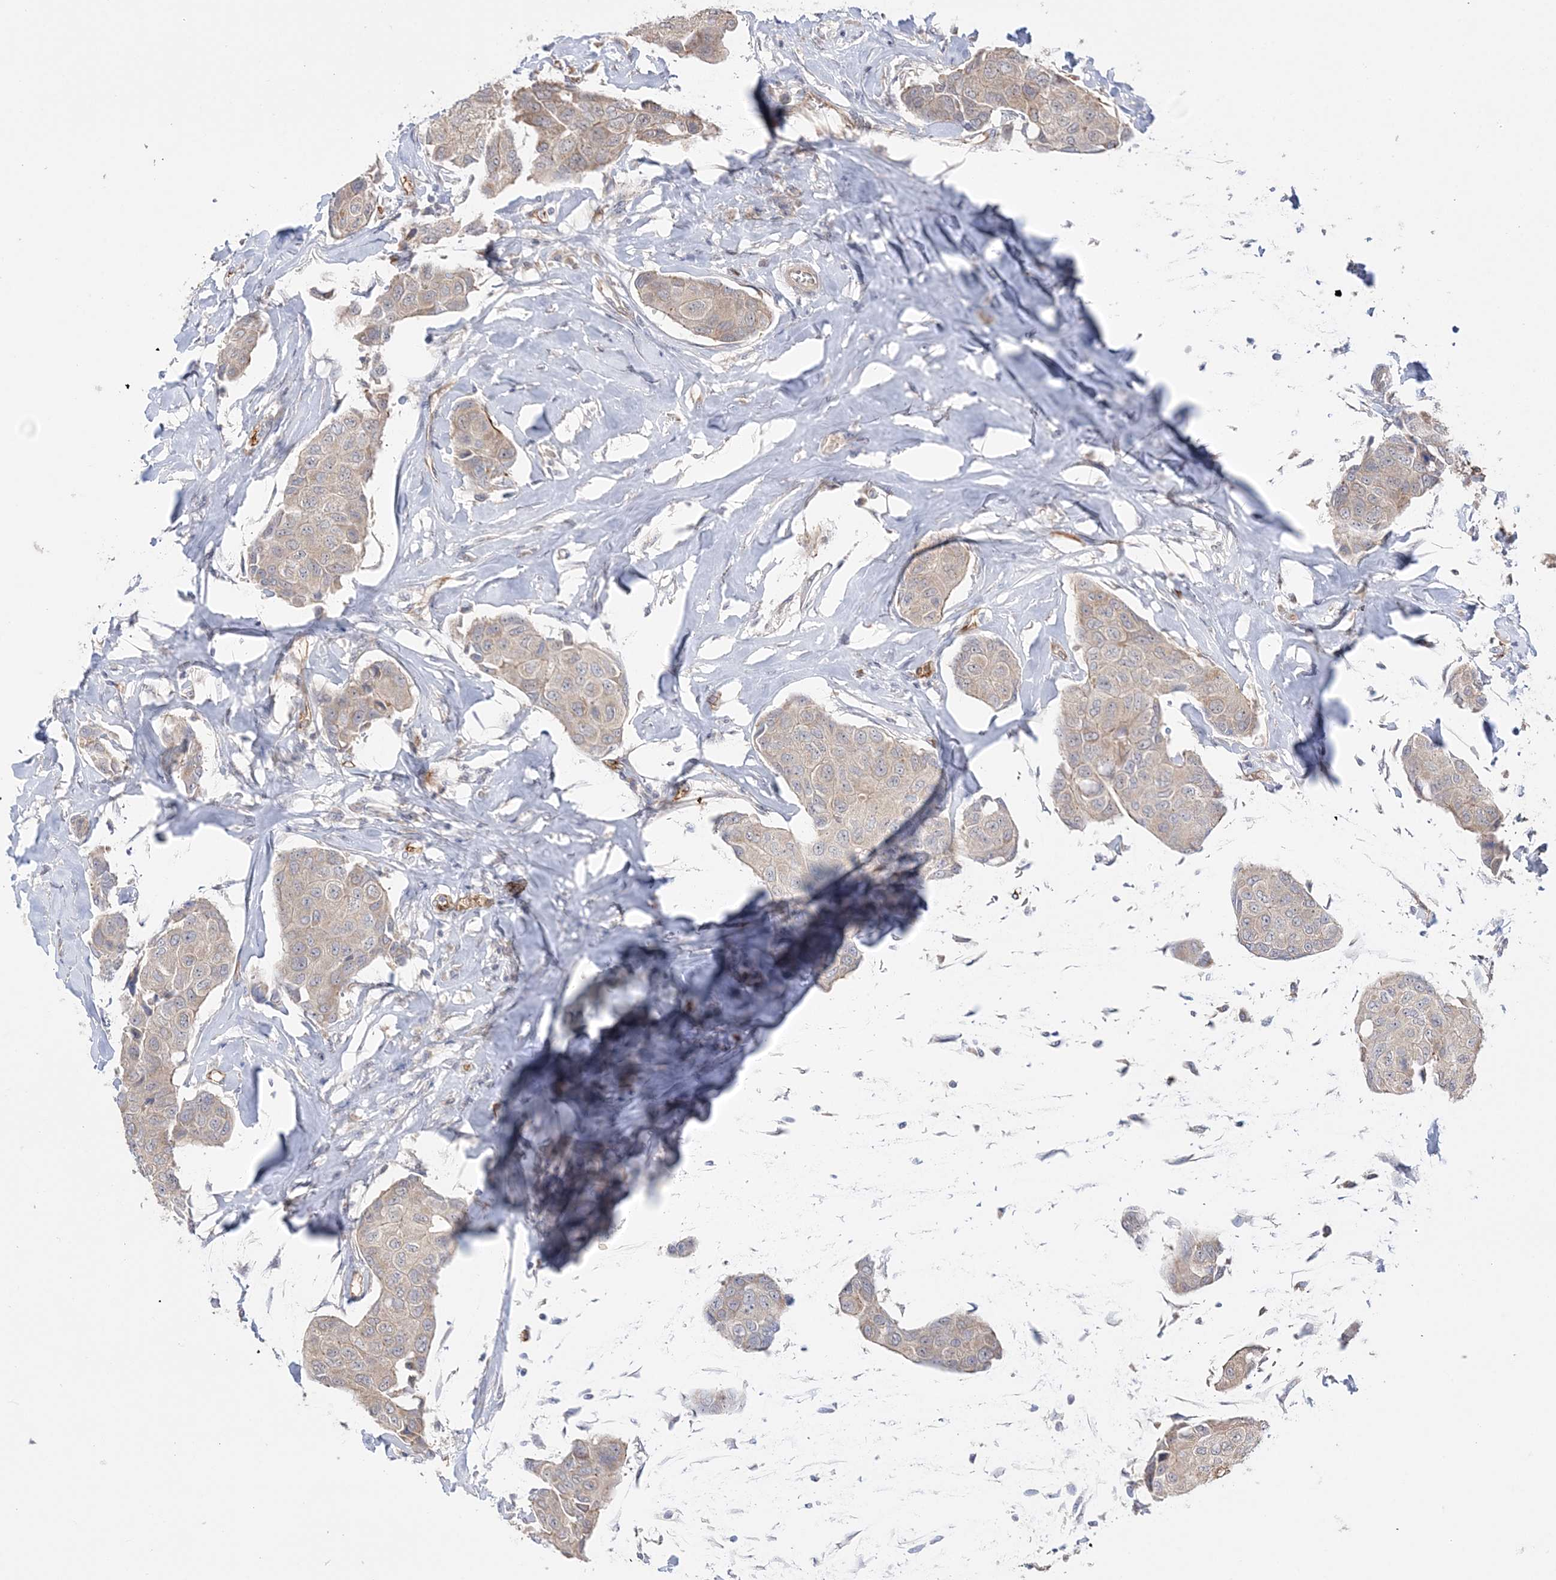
{"staining": {"intensity": "weak", "quantity": "<25%", "location": "cytoplasmic/membranous"}, "tissue": "breast cancer", "cell_type": "Tumor cells", "image_type": "cancer", "snomed": [{"axis": "morphology", "description": "Duct carcinoma"}, {"axis": "topography", "description": "Breast"}], "caption": "High power microscopy histopathology image of an immunohistochemistry photomicrograph of breast cancer (infiltrating ductal carcinoma), revealing no significant staining in tumor cells.", "gene": "FARSB", "patient": {"sex": "female", "age": 80}}